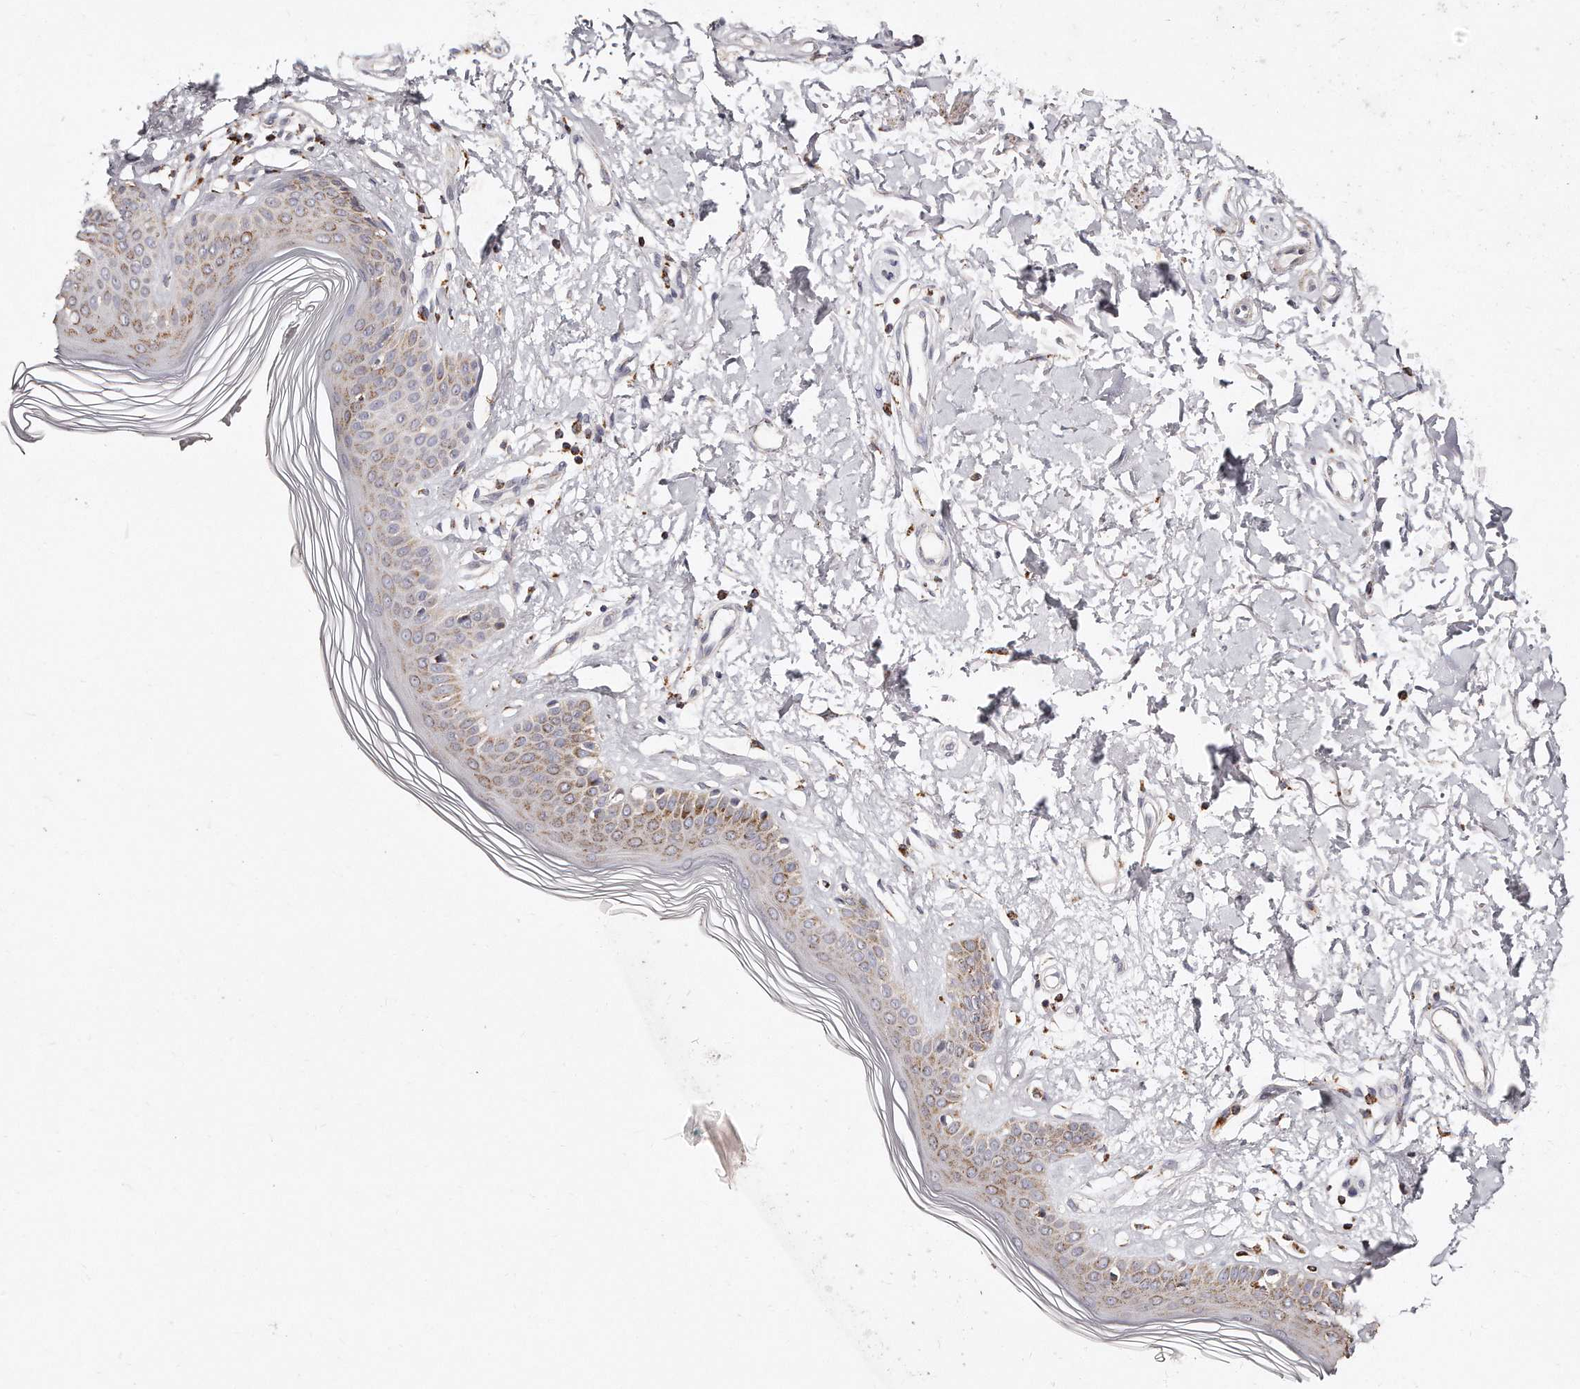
{"staining": {"intensity": "negative", "quantity": "none", "location": "none"}, "tissue": "skin", "cell_type": "Fibroblasts", "image_type": "normal", "snomed": [{"axis": "morphology", "description": "Normal tissue, NOS"}, {"axis": "topography", "description": "Skin"}], "caption": "DAB immunohistochemical staining of unremarkable human skin exhibits no significant positivity in fibroblasts.", "gene": "RTKN", "patient": {"sex": "female", "age": 64}}